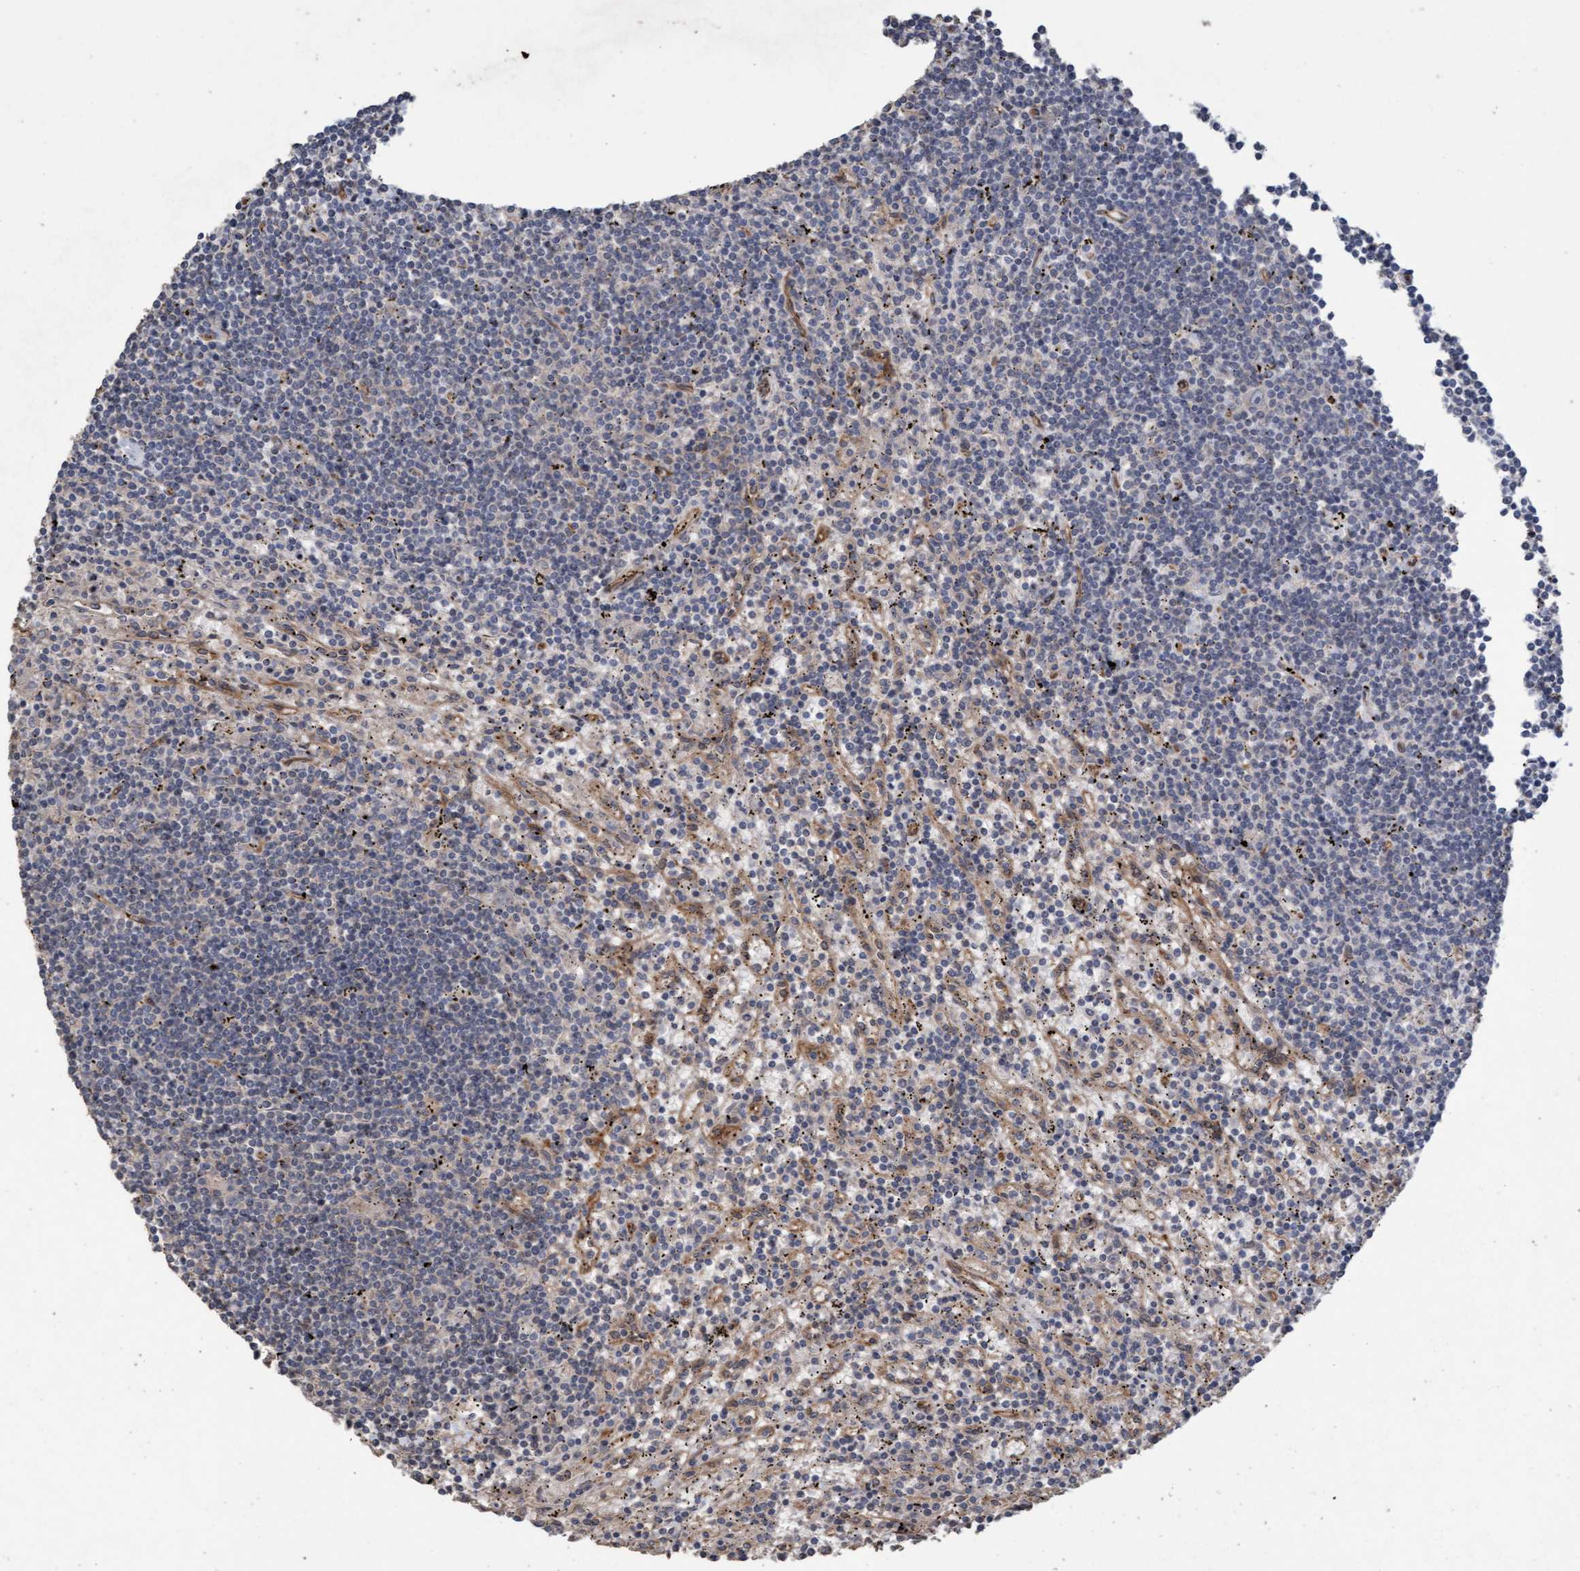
{"staining": {"intensity": "negative", "quantity": "none", "location": "none"}, "tissue": "lymphoma", "cell_type": "Tumor cells", "image_type": "cancer", "snomed": [{"axis": "morphology", "description": "Malignant lymphoma, non-Hodgkin's type, Low grade"}, {"axis": "topography", "description": "Spleen"}], "caption": "Immunohistochemical staining of human lymphoma shows no significant positivity in tumor cells.", "gene": "CDC42EP4", "patient": {"sex": "male", "age": 76}}